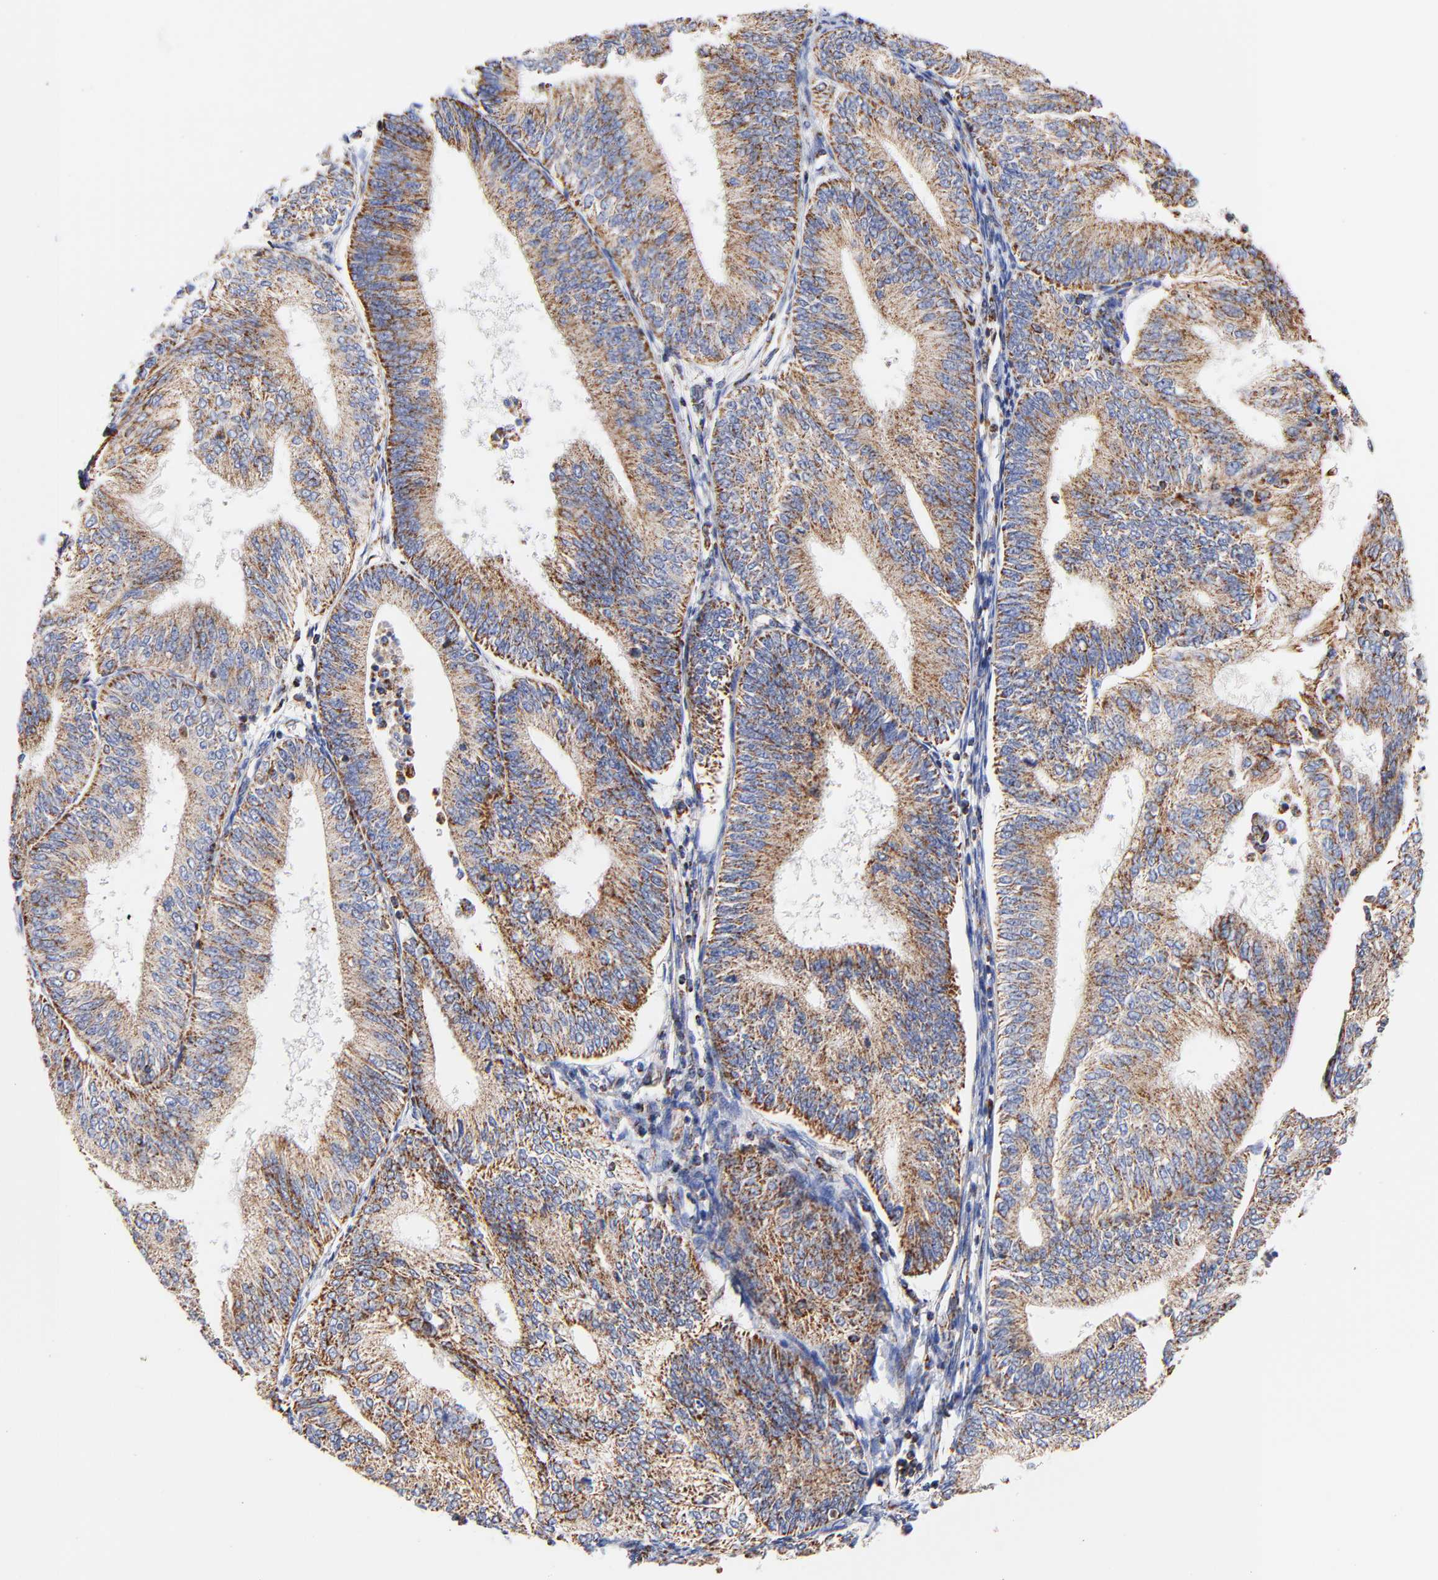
{"staining": {"intensity": "moderate", "quantity": ">75%", "location": "cytoplasmic/membranous"}, "tissue": "endometrial cancer", "cell_type": "Tumor cells", "image_type": "cancer", "snomed": [{"axis": "morphology", "description": "Adenocarcinoma, NOS"}, {"axis": "topography", "description": "Endometrium"}], "caption": "Endometrial cancer stained with a brown dye demonstrates moderate cytoplasmic/membranous positive staining in approximately >75% of tumor cells.", "gene": "ATP5F1D", "patient": {"sex": "female", "age": 55}}